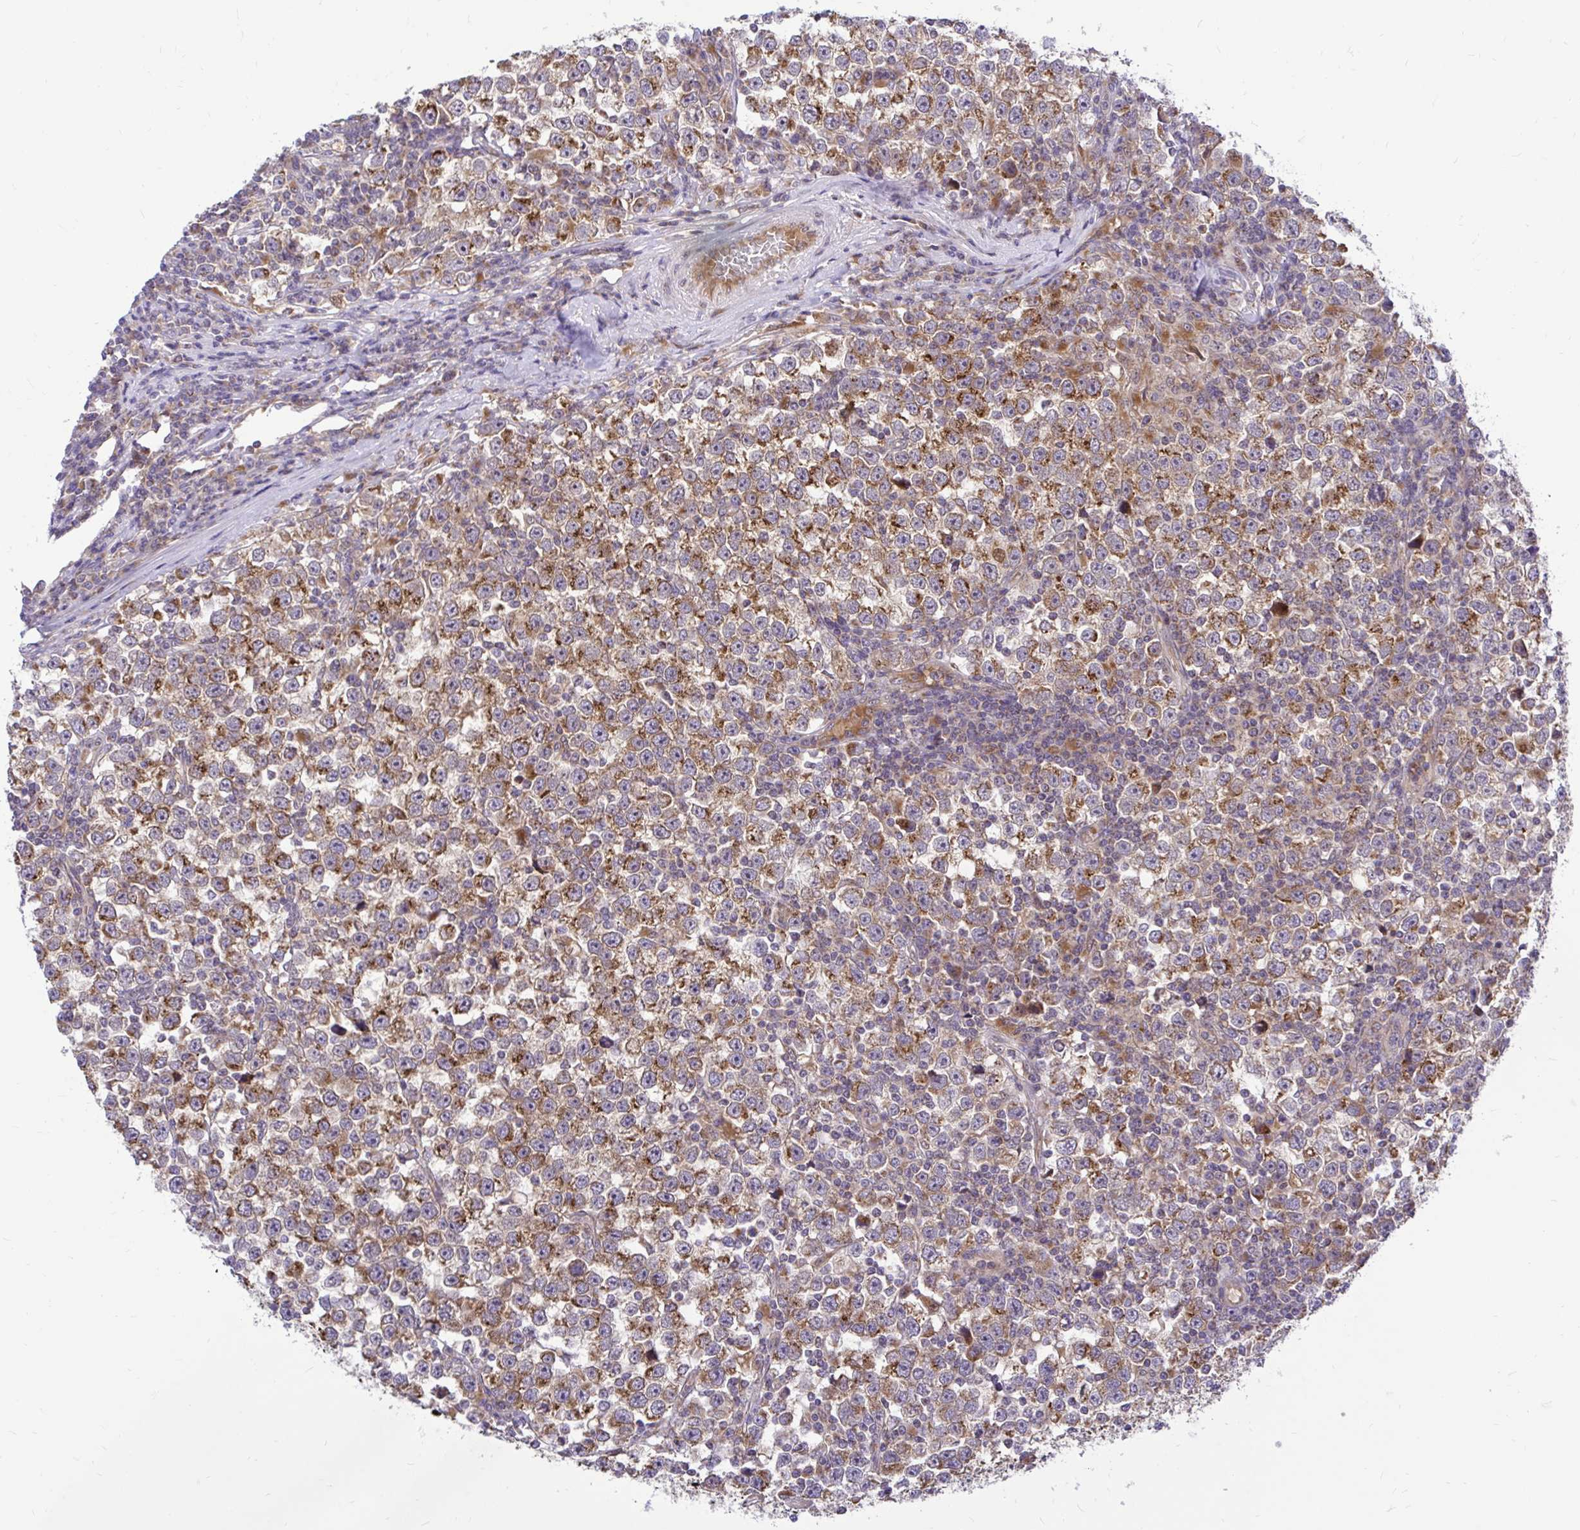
{"staining": {"intensity": "moderate", "quantity": ">75%", "location": "cytoplasmic/membranous"}, "tissue": "testis cancer", "cell_type": "Tumor cells", "image_type": "cancer", "snomed": [{"axis": "morphology", "description": "Seminoma, NOS"}, {"axis": "topography", "description": "Testis"}], "caption": "Immunohistochemical staining of human testis cancer (seminoma) shows medium levels of moderate cytoplasmic/membranous staining in approximately >75% of tumor cells.", "gene": "VTI1B", "patient": {"sex": "male", "age": 43}}